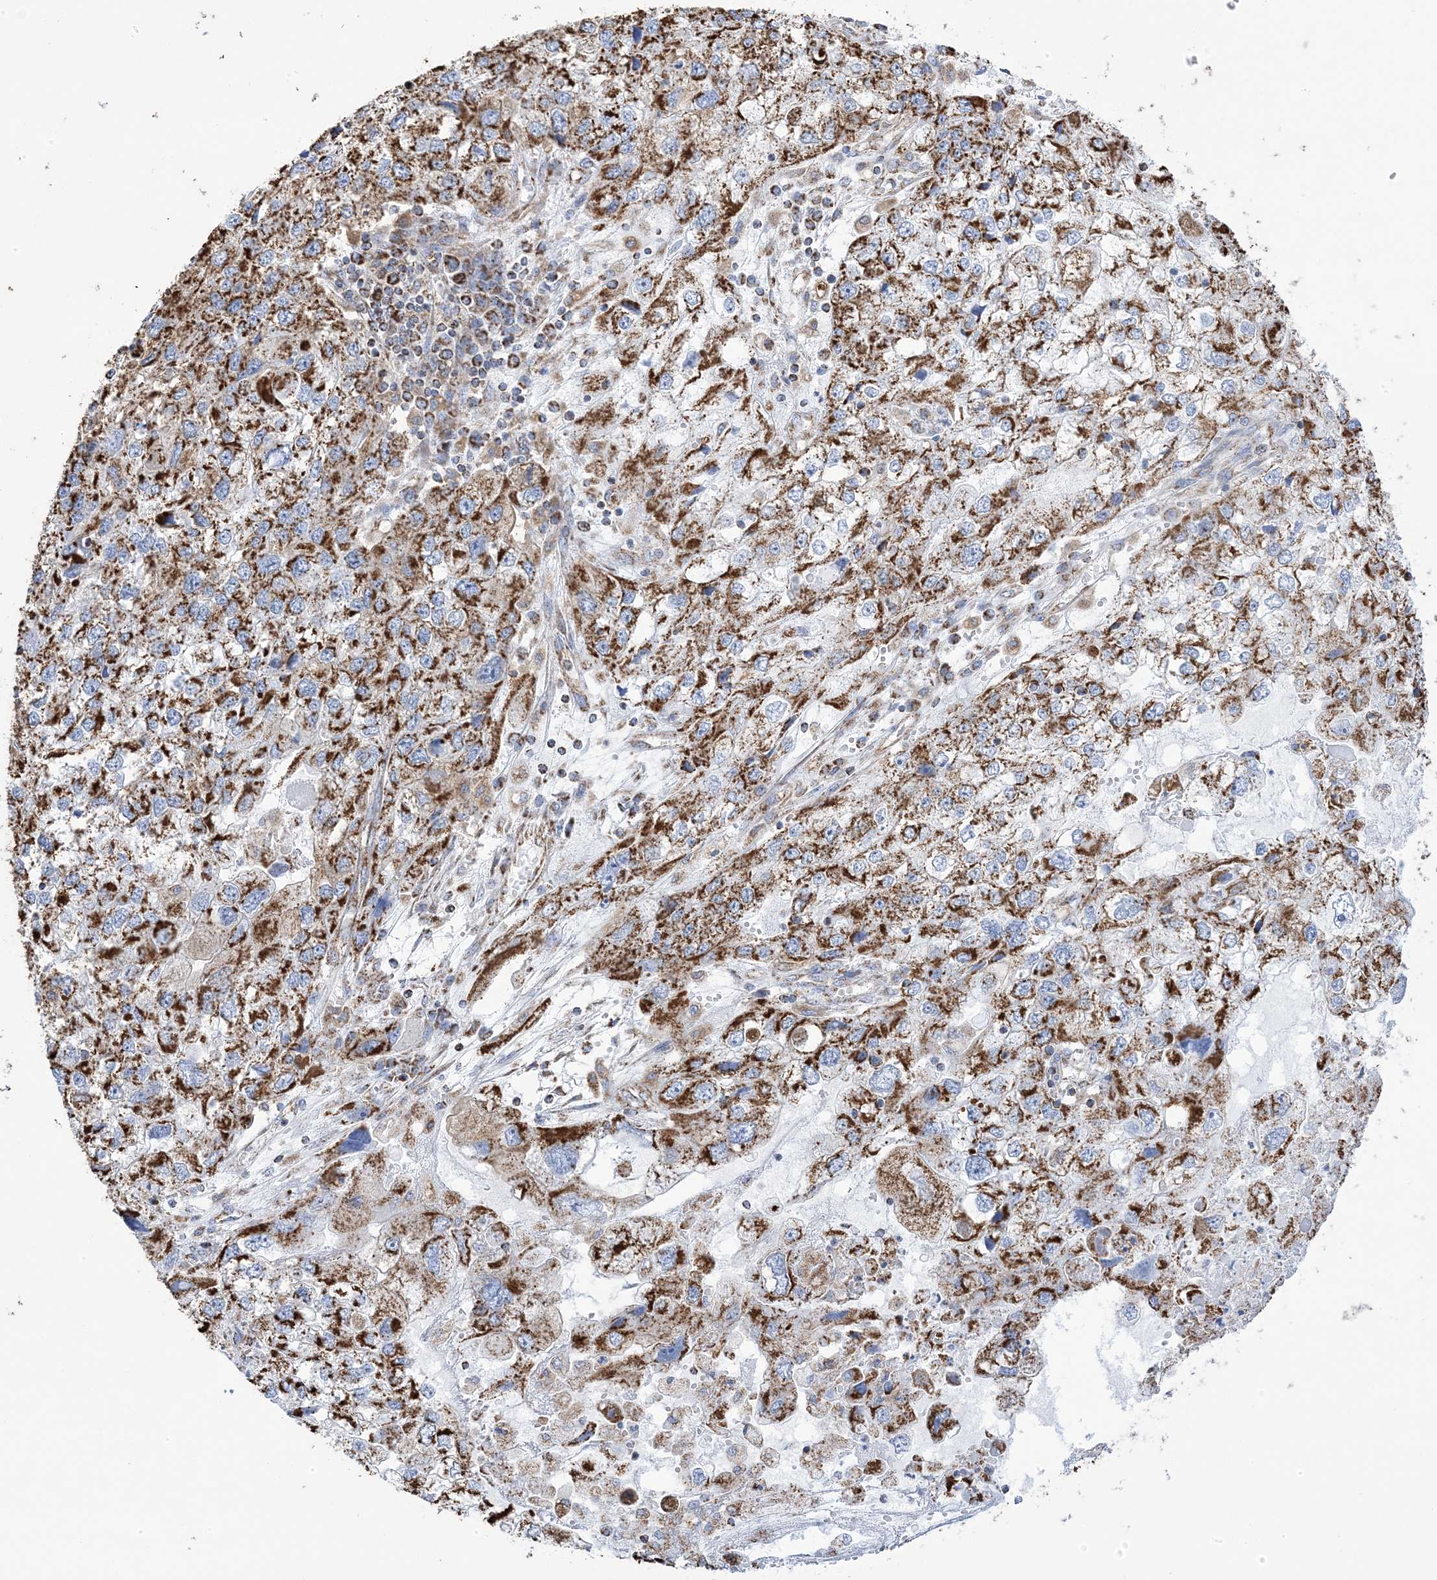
{"staining": {"intensity": "moderate", "quantity": ">75%", "location": "cytoplasmic/membranous"}, "tissue": "endometrial cancer", "cell_type": "Tumor cells", "image_type": "cancer", "snomed": [{"axis": "morphology", "description": "Adenocarcinoma, NOS"}, {"axis": "topography", "description": "Endometrium"}], "caption": "Human endometrial adenocarcinoma stained for a protein (brown) displays moderate cytoplasmic/membranous positive positivity in approximately >75% of tumor cells.", "gene": "GTPBP8", "patient": {"sex": "female", "age": 49}}